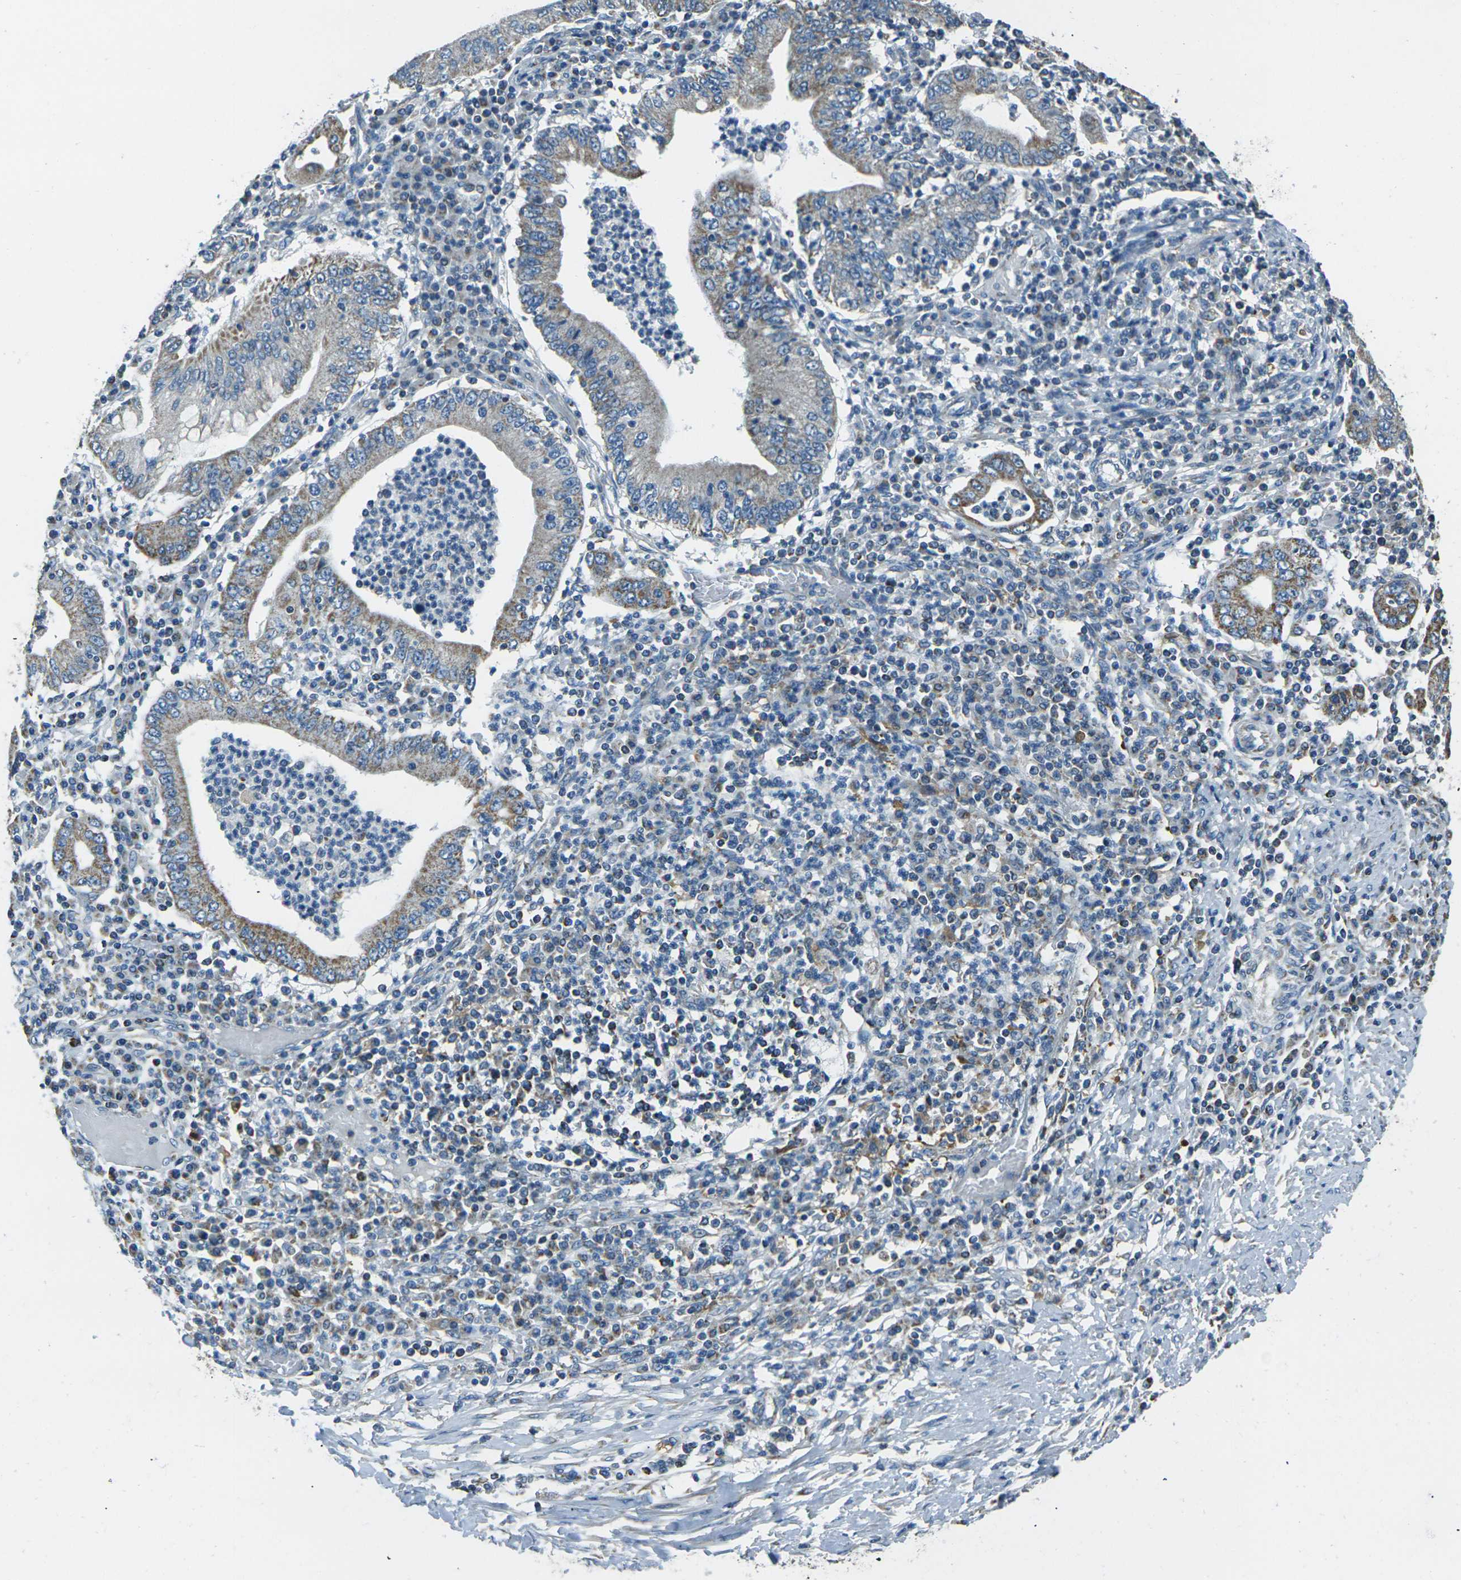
{"staining": {"intensity": "moderate", "quantity": ">75%", "location": "cytoplasmic/membranous"}, "tissue": "stomach cancer", "cell_type": "Tumor cells", "image_type": "cancer", "snomed": [{"axis": "morphology", "description": "Normal tissue, NOS"}, {"axis": "morphology", "description": "Adenocarcinoma, NOS"}, {"axis": "topography", "description": "Esophagus"}, {"axis": "topography", "description": "Stomach, upper"}, {"axis": "topography", "description": "Peripheral nerve tissue"}], "caption": "This photomicrograph shows immunohistochemistry staining of human stomach cancer, with medium moderate cytoplasmic/membranous staining in approximately >75% of tumor cells.", "gene": "IRF3", "patient": {"sex": "male", "age": 62}}